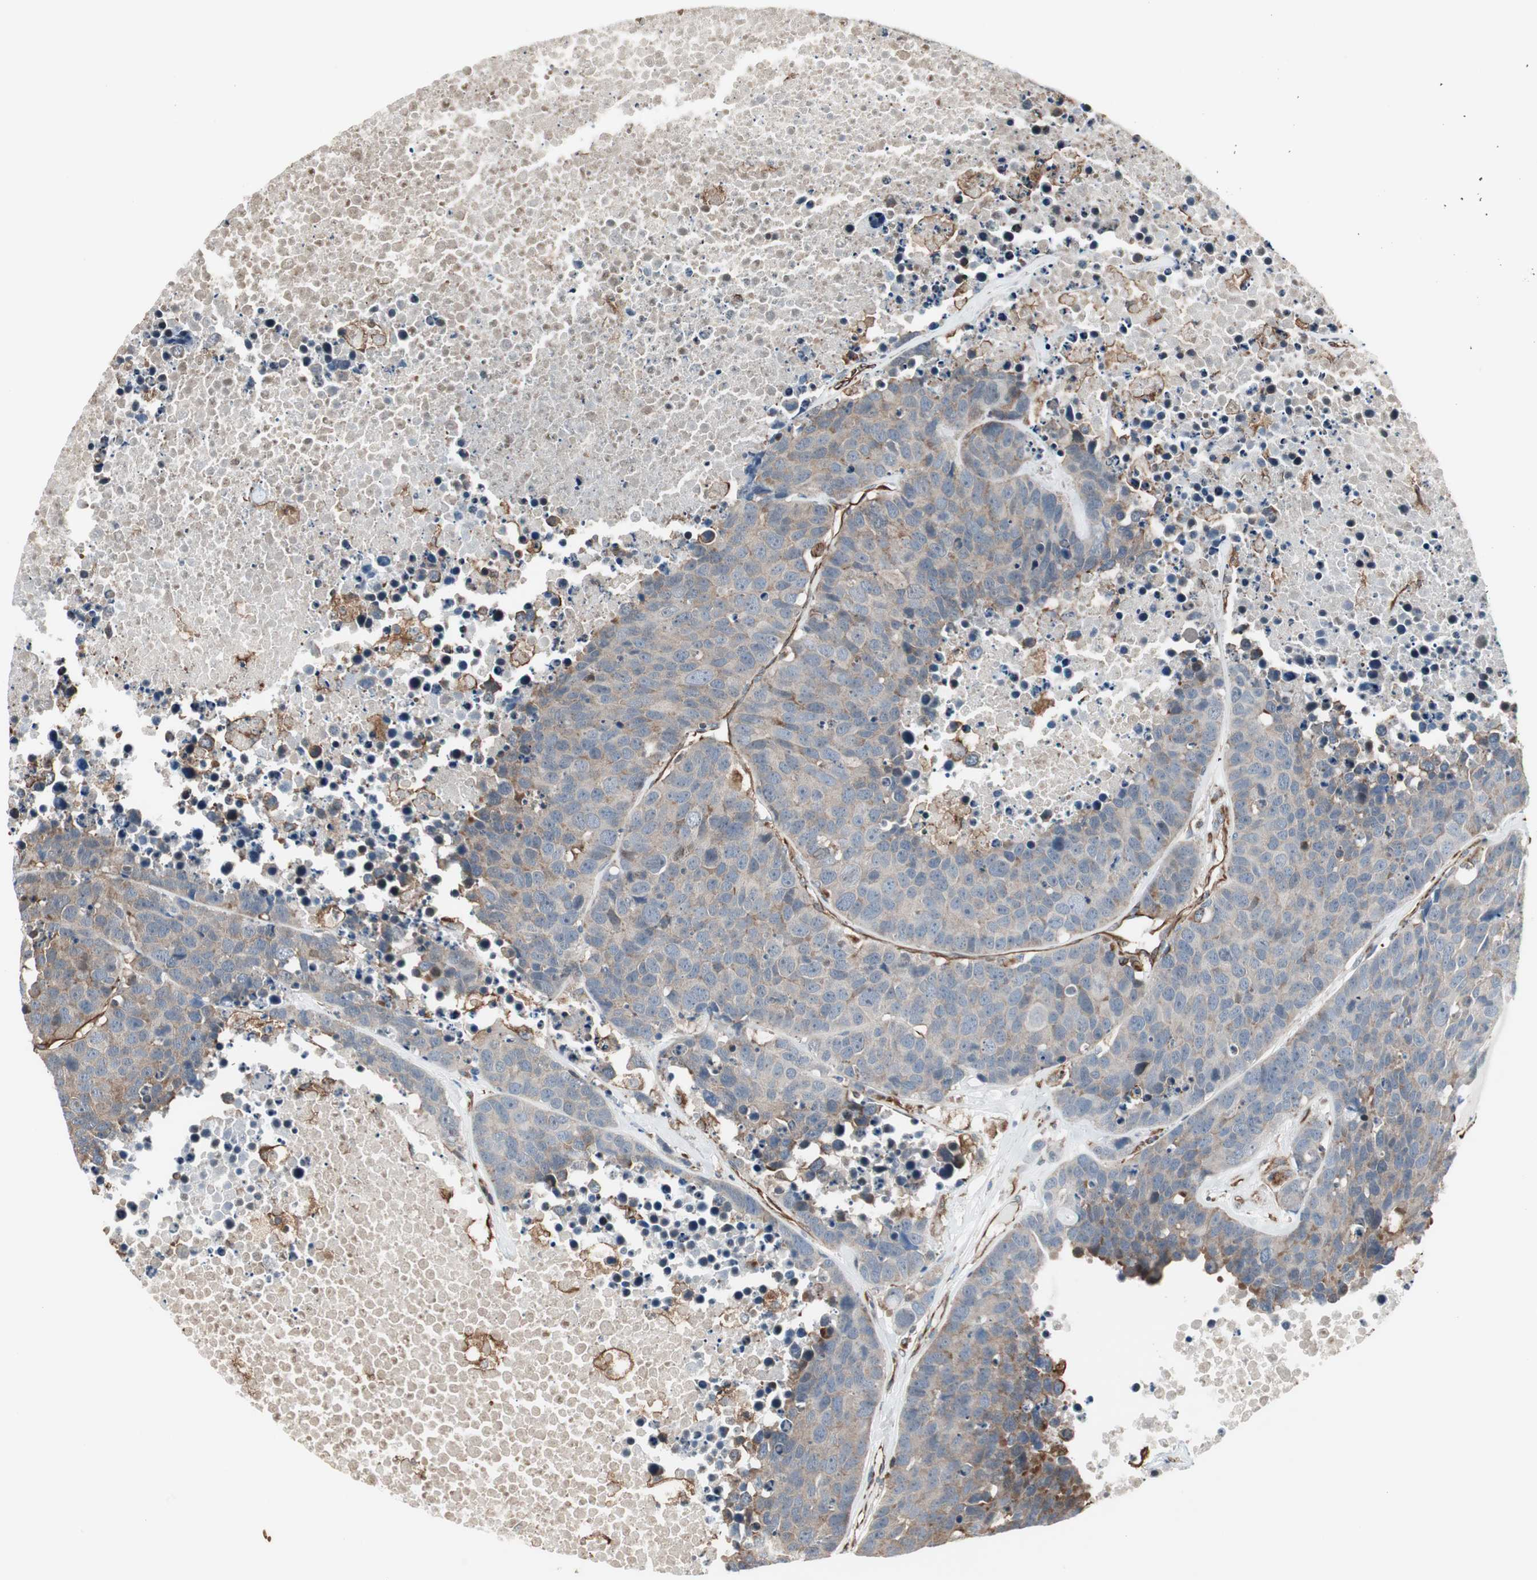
{"staining": {"intensity": "weak", "quantity": "25%-75%", "location": "cytoplasmic/membranous"}, "tissue": "carcinoid", "cell_type": "Tumor cells", "image_type": "cancer", "snomed": [{"axis": "morphology", "description": "Carcinoid, malignant, NOS"}, {"axis": "topography", "description": "Lung"}], "caption": "Weak cytoplasmic/membranous positivity for a protein is identified in about 25%-75% of tumor cells of carcinoid using immunohistochemistry.", "gene": "MAD2L2", "patient": {"sex": "male", "age": 60}}